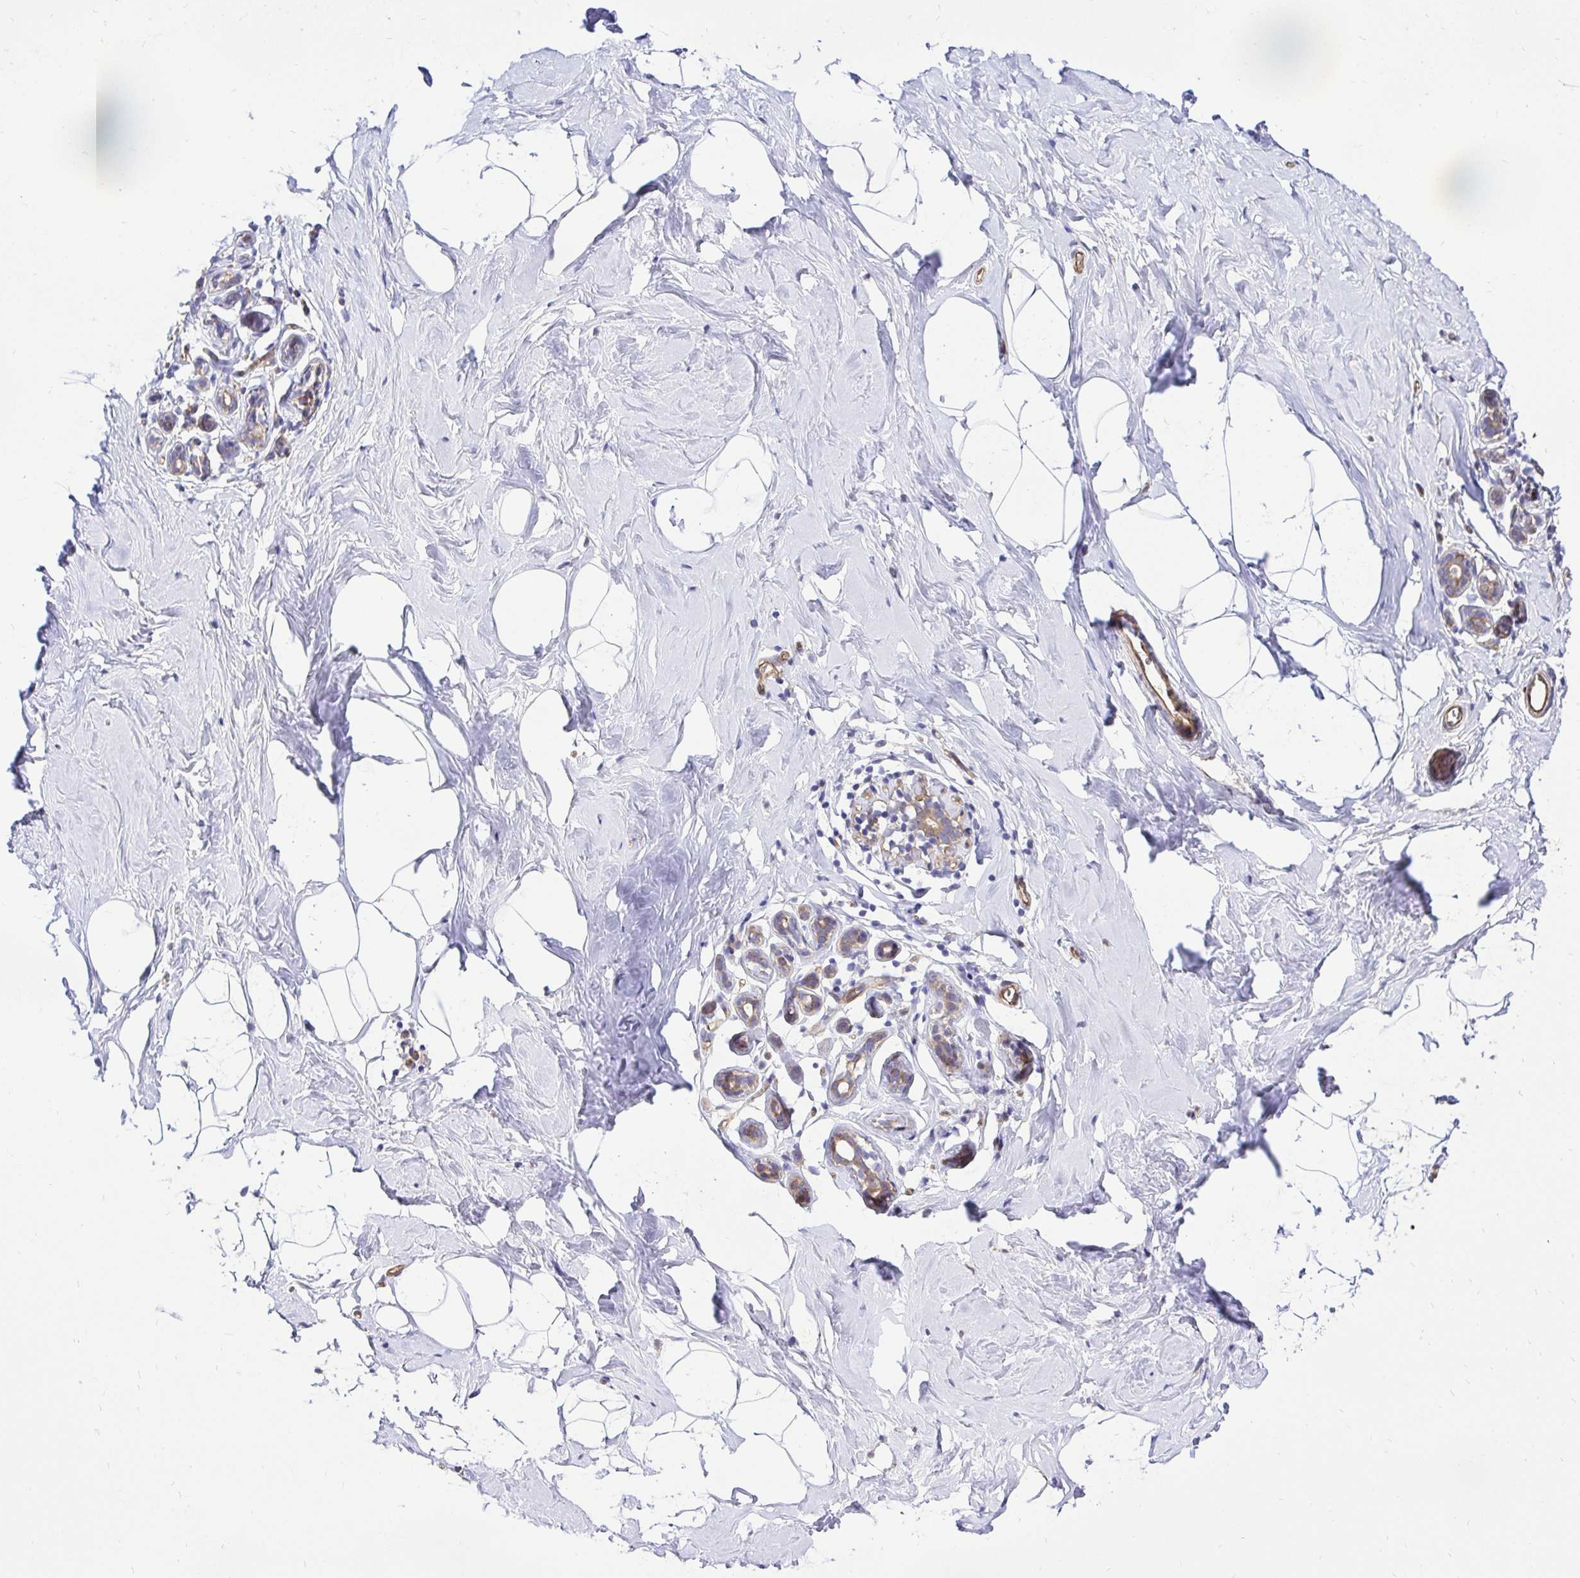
{"staining": {"intensity": "negative", "quantity": "none", "location": "none"}, "tissue": "breast", "cell_type": "Adipocytes", "image_type": "normal", "snomed": [{"axis": "morphology", "description": "Normal tissue, NOS"}, {"axis": "topography", "description": "Breast"}], "caption": "Immunohistochemical staining of normal breast exhibits no significant expression in adipocytes.", "gene": "CCDC122", "patient": {"sex": "female", "age": 32}}